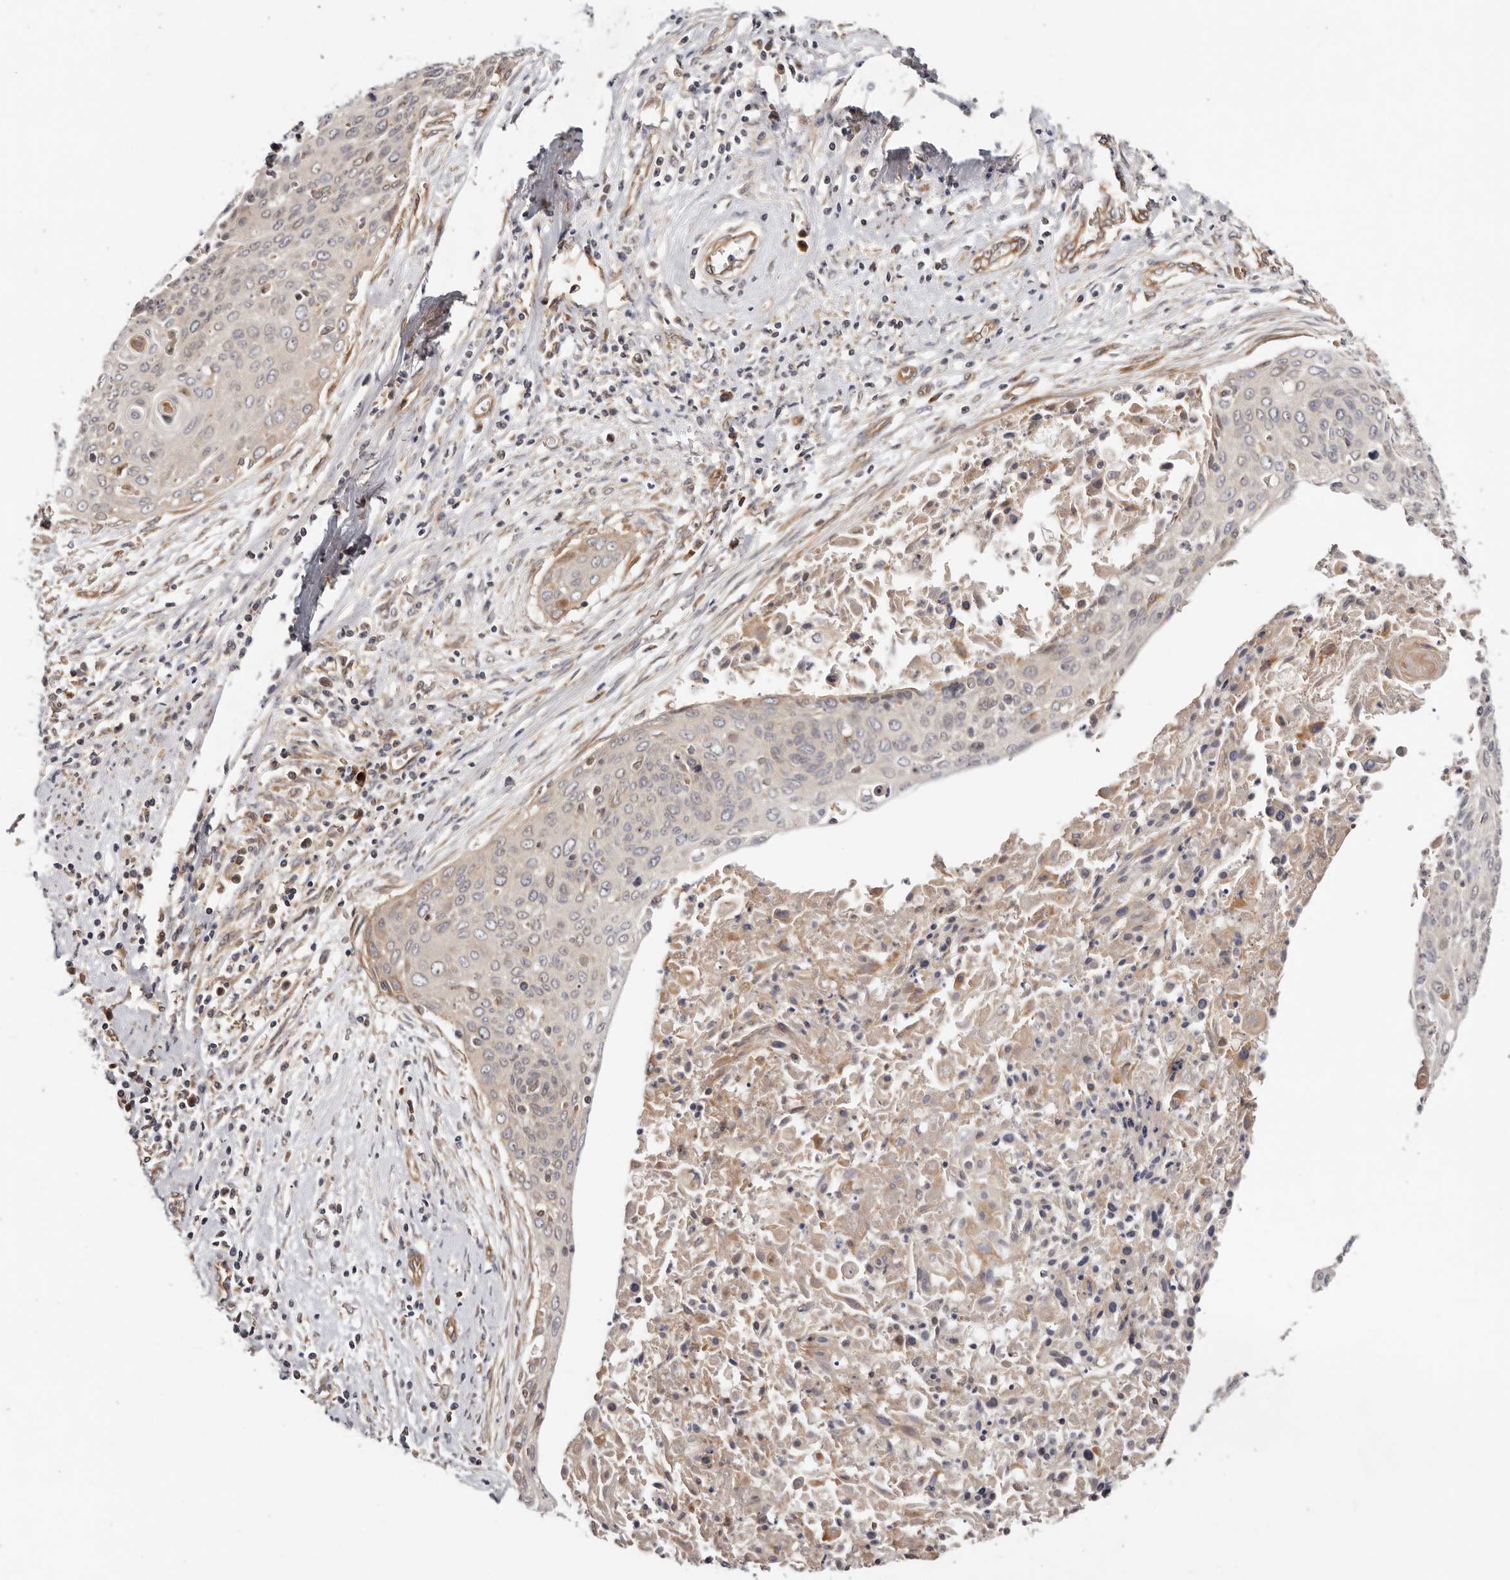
{"staining": {"intensity": "weak", "quantity": "<25%", "location": "cytoplasmic/membranous"}, "tissue": "cervical cancer", "cell_type": "Tumor cells", "image_type": "cancer", "snomed": [{"axis": "morphology", "description": "Squamous cell carcinoma, NOS"}, {"axis": "topography", "description": "Cervix"}], "caption": "Protein analysis of squamous cell carcinoma (cervical) exhibits no significant staining in tumor cells.", "gene": "MACF1", "patient": {"sex": "female", "age": 55}}